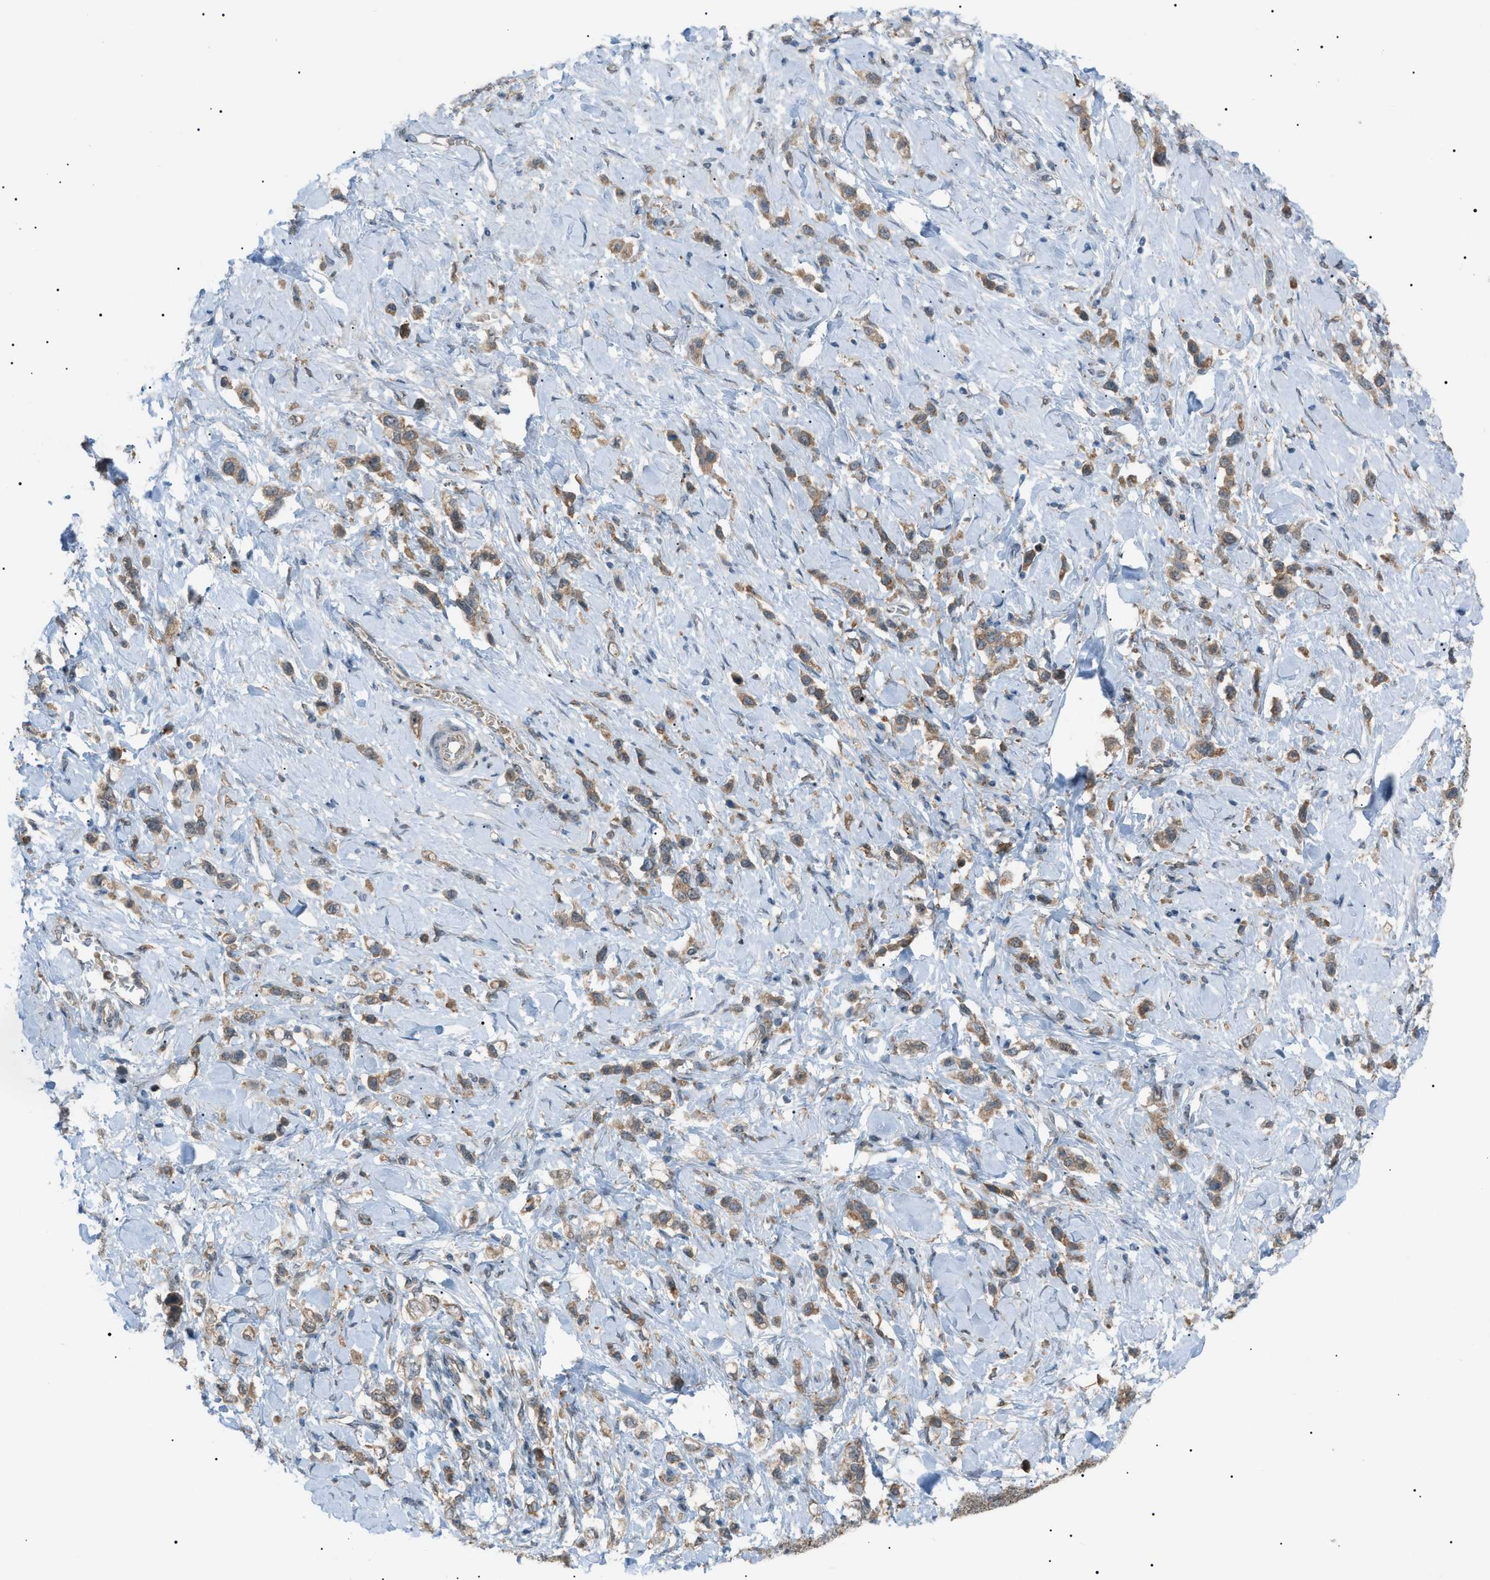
{"staining": {"intensity": "moderate", "quantity": ">75%", "location": "cytoplasmic/membranous"}, "tissue": "stomach cancer", "cell_type": "Tumor cells", "image_type": "cancer", "snomed": [{"axis": "morphology", "description": "Normal tissue, NOS"}, {"axis": "morphology", "description": "Adenocarcinoma, NOS"}, {"axis": "topography", "description": "Stomach, upper"}, {"axis": "topography", "description": "Stomach"}], "caption": "The image demonstrates immunohistochemical staining of stomach adenocarcinoma. There is moderate cytoplasmic/membranous expression is seen in about >75% of tumor cells.", "gene": "LPIN2", "patient": {"sex": "female", "age": 65}}